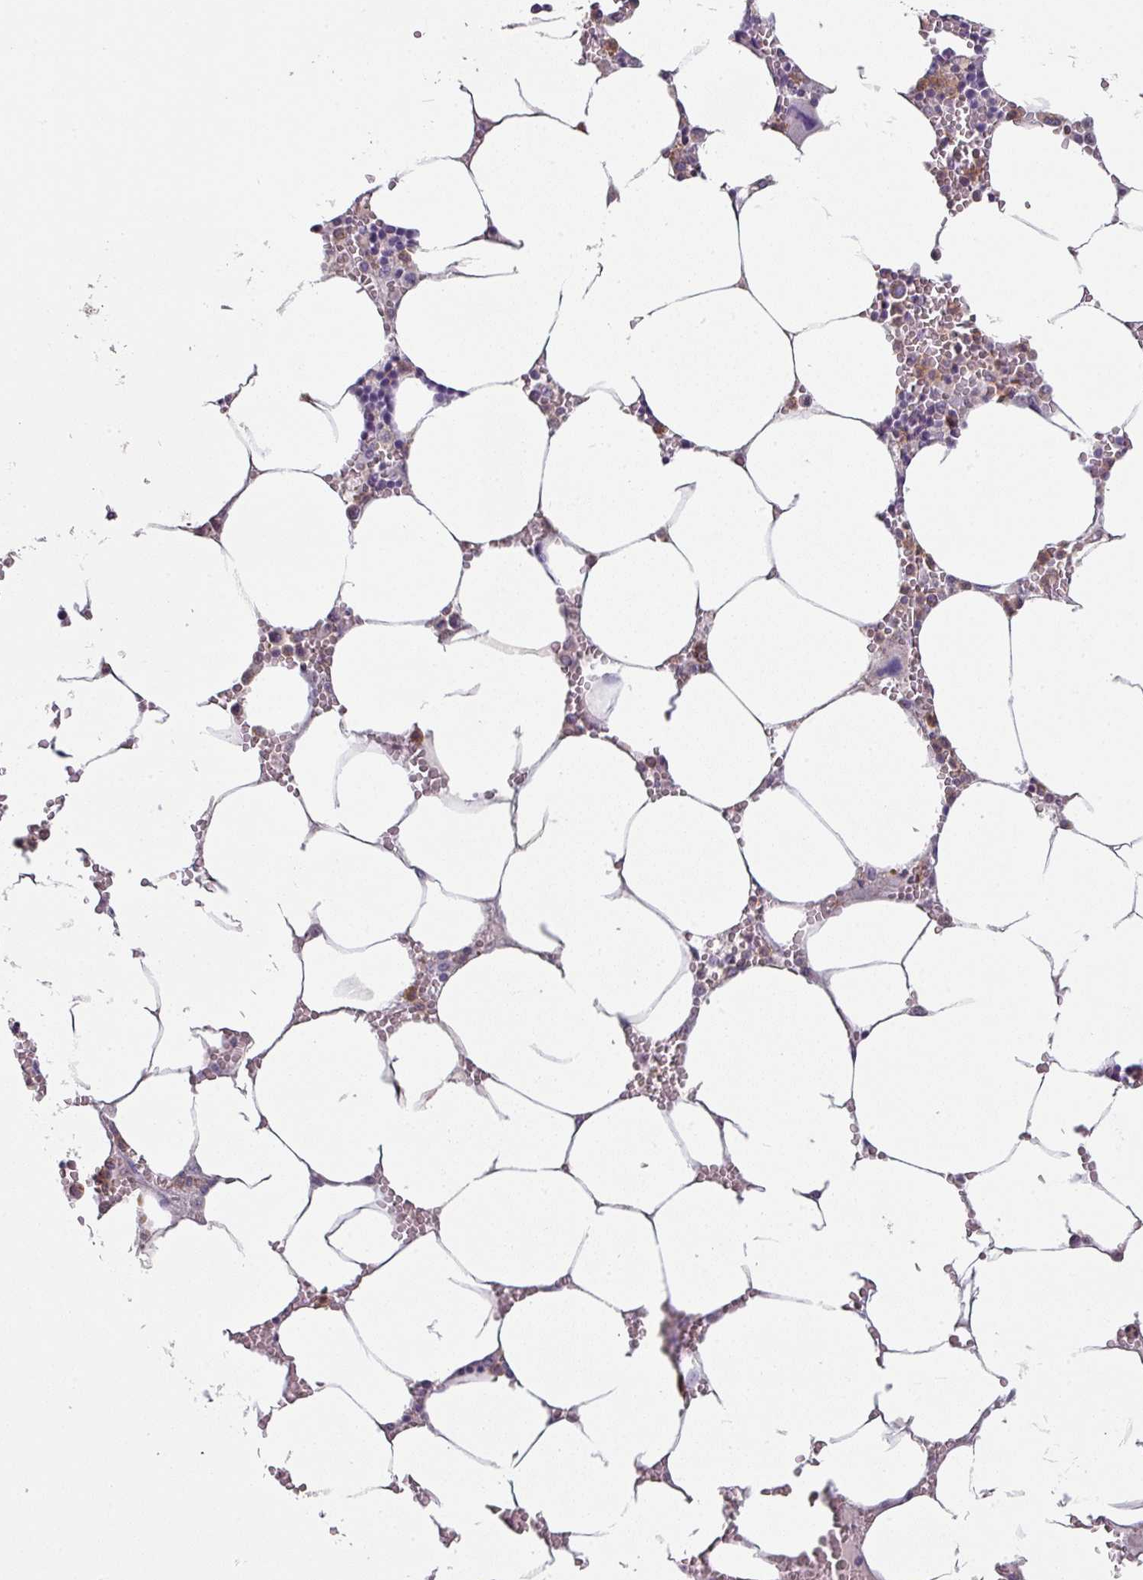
{"staining": {"intensity": "strong", "quantity": "<25%", "location": "cytoplasmic/membranous"}, "tissue": "bone marrow", "cell_type": "Hematopoietic cells", "image_type": "normal", "snomed": [{"axis": "morphology", "description": "Normal tissue, NOS"}, {"axis": "topography", "description": "Bone marrow"}], "caption": "Strong cytoplasmic/membranous positivity for a protein is identified in about <25% of hematopoietic cells of normal bone marrow using immunohistochemistry (IHC).", "gene": "MAGEC3", "patient": {"sex": "male", "age": 70}}